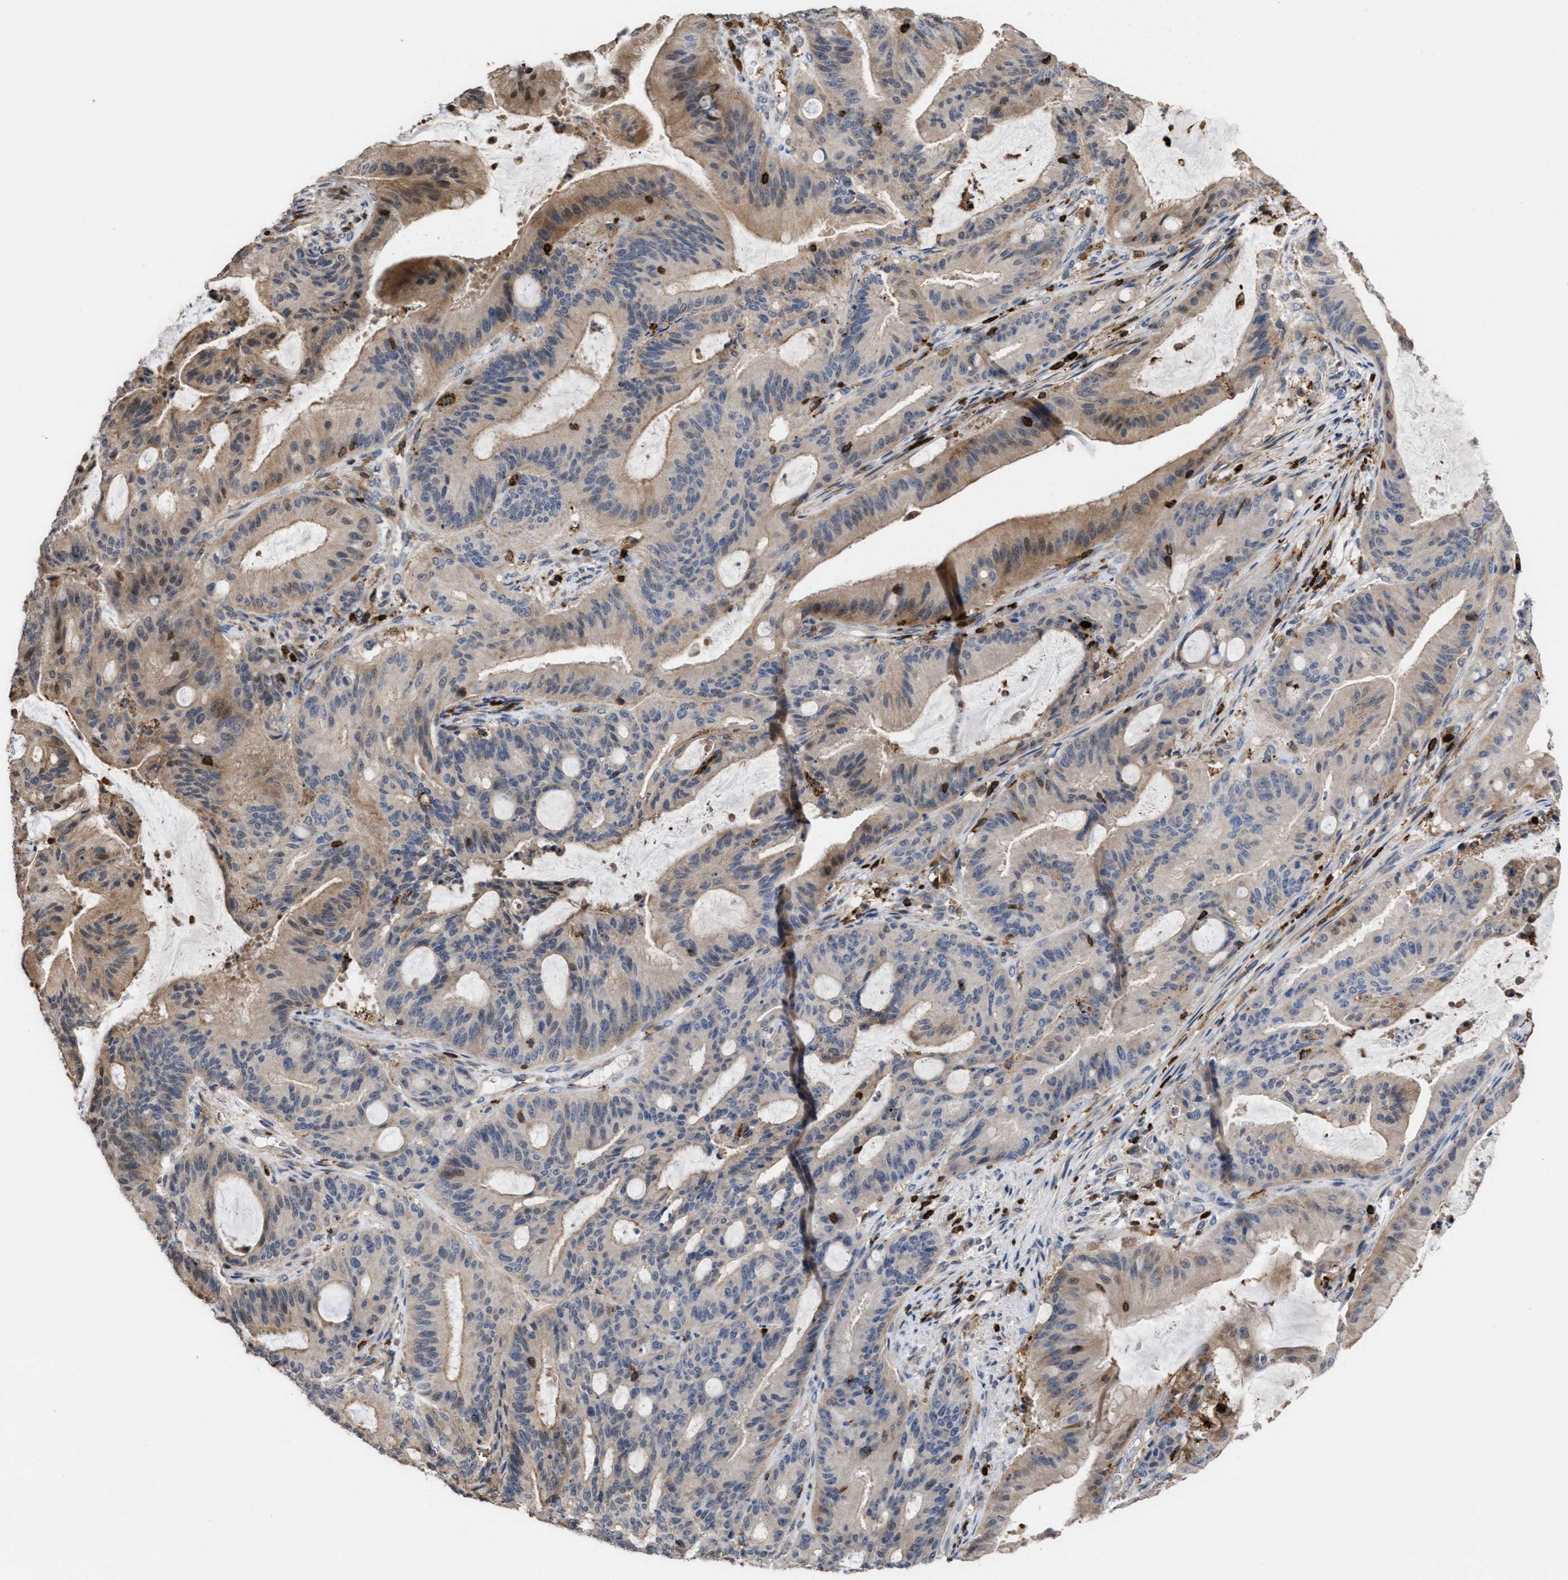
{"staining": {"intensity": "weak", "quantity": "25%-75%", "location": "cytoplasmic/membranous"}, "tissue": "liver cancer", "cell_type": "Tumor cells", "image_type": "cancer", "snomed": [{"axis": "morphology", "description": "Normal tissue, NOS"}, {"axis": "morphology", "description": "Cholangiocarcinoma"}, {"axis": "topography", "description": "Liver"}, {"axis": "topography", "description": "Peripheral nerve tissue"}], "caption": "Brown immunohistochemical staining in human cholangiocarcinoma (liver) shows weak cytoplasmic/membranous positivity in approximately 25%-75% of tumor cells. The staining is performed using DAB (3,3'-diaminobenzidine) brown chromogen to label protein expression. The nuclei are counter-stained blue using hematoxylin.", "gene": "PTPRE", "patient": {"sex": "female", "age": 73}}